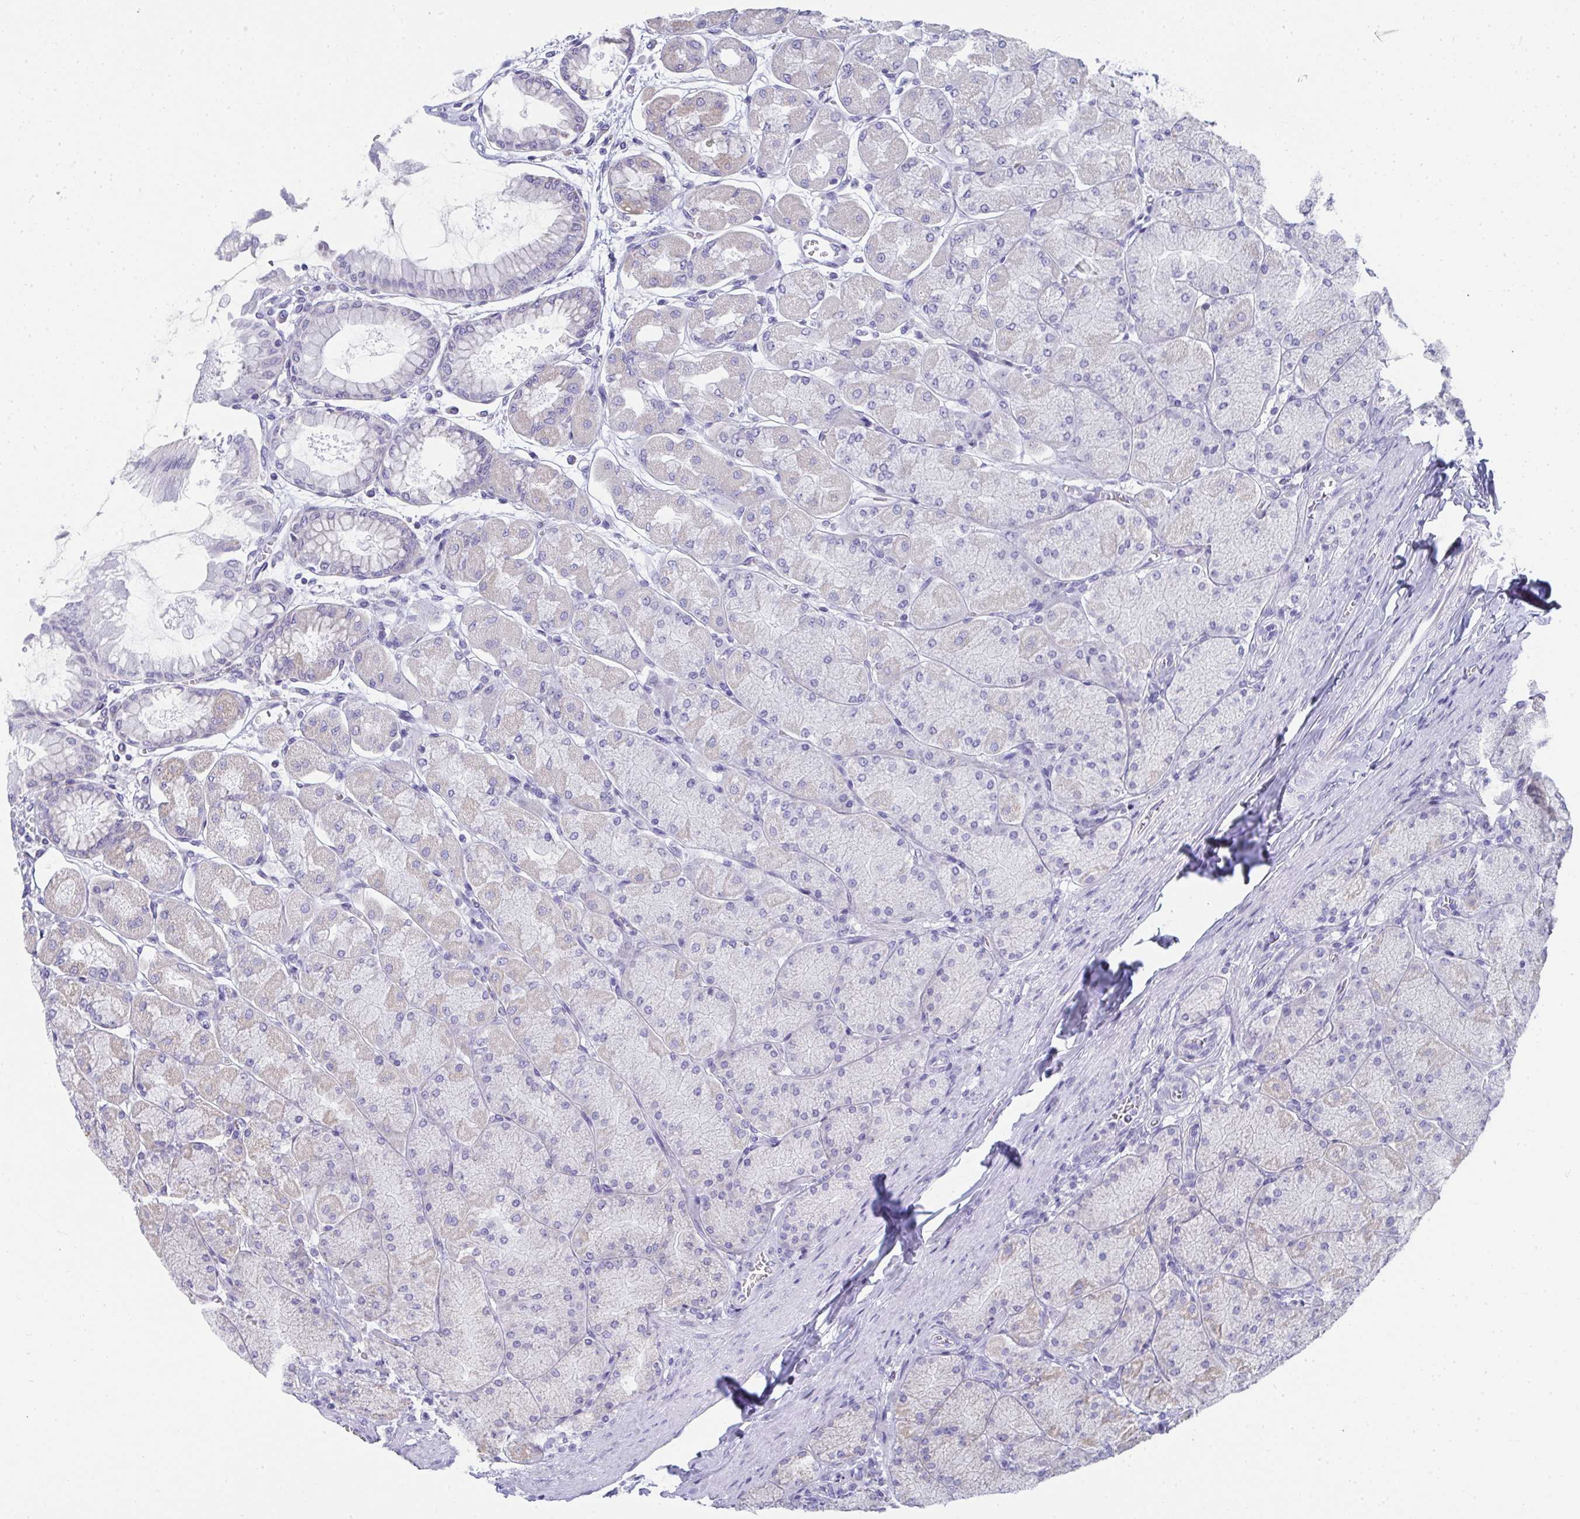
{"staining": {"intensity": "weak", "quantity": "25%-75%", "location": "cytoplasmic/membranous"}, "tissue": "stomach", "cell_type": "Glandular cells", "image_type": "normal", "snomed": [{"axis": "morphology", "description": "Normal tissue, NOS"}, {"axis": "topography", "description": "Stomach, upper"}], "caption": "DAB immunohistochemical staining of benign stomach shows weak cytoplasmic/membranous protein expression in approximately 25%-75% of glandular cells.", "gene": "SLC6A1", "patient": {"sex": "female", "age": 56}}